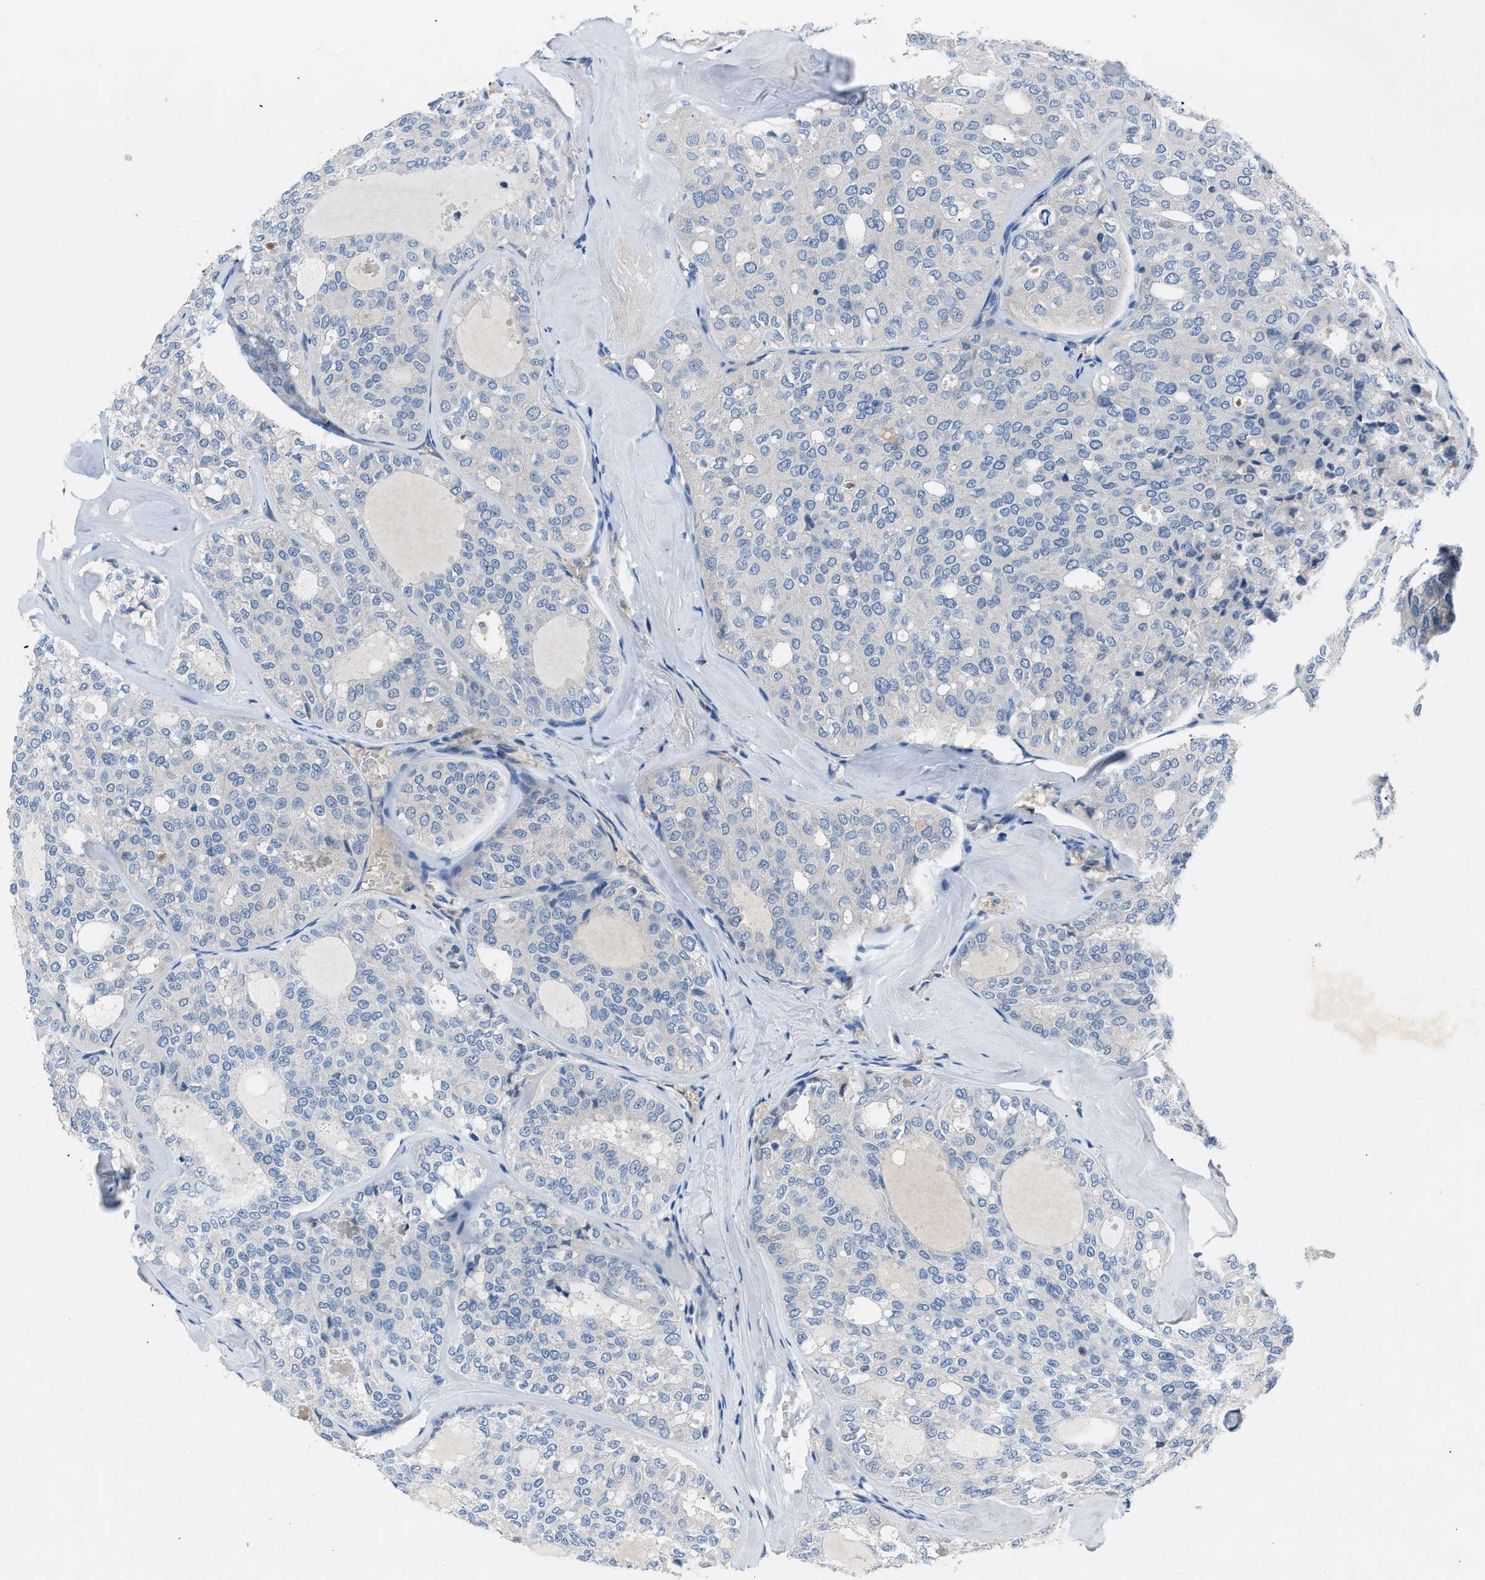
{"staining": {"intensity": "negative", "quantity": "none", "location": "none"}, "tissue": "thyroid cancer", "cell_type": "Tumor cells", "image_type": "cancer", "snomed": [{"axis": "morphology", "description": "Follicular adenoma carcinoma, NOS"}, {"axis": "topography", "description": "Thyroid gland"}], "caption": "There is no significant staining in tumor cells of follicular adenoma carcinoma (thyroid). (Brightfield microscopy of DAB immunohistochemistry at high magnification).", "gene": "DNAAF5", "patient": {"sex": "male", "age": 75}}